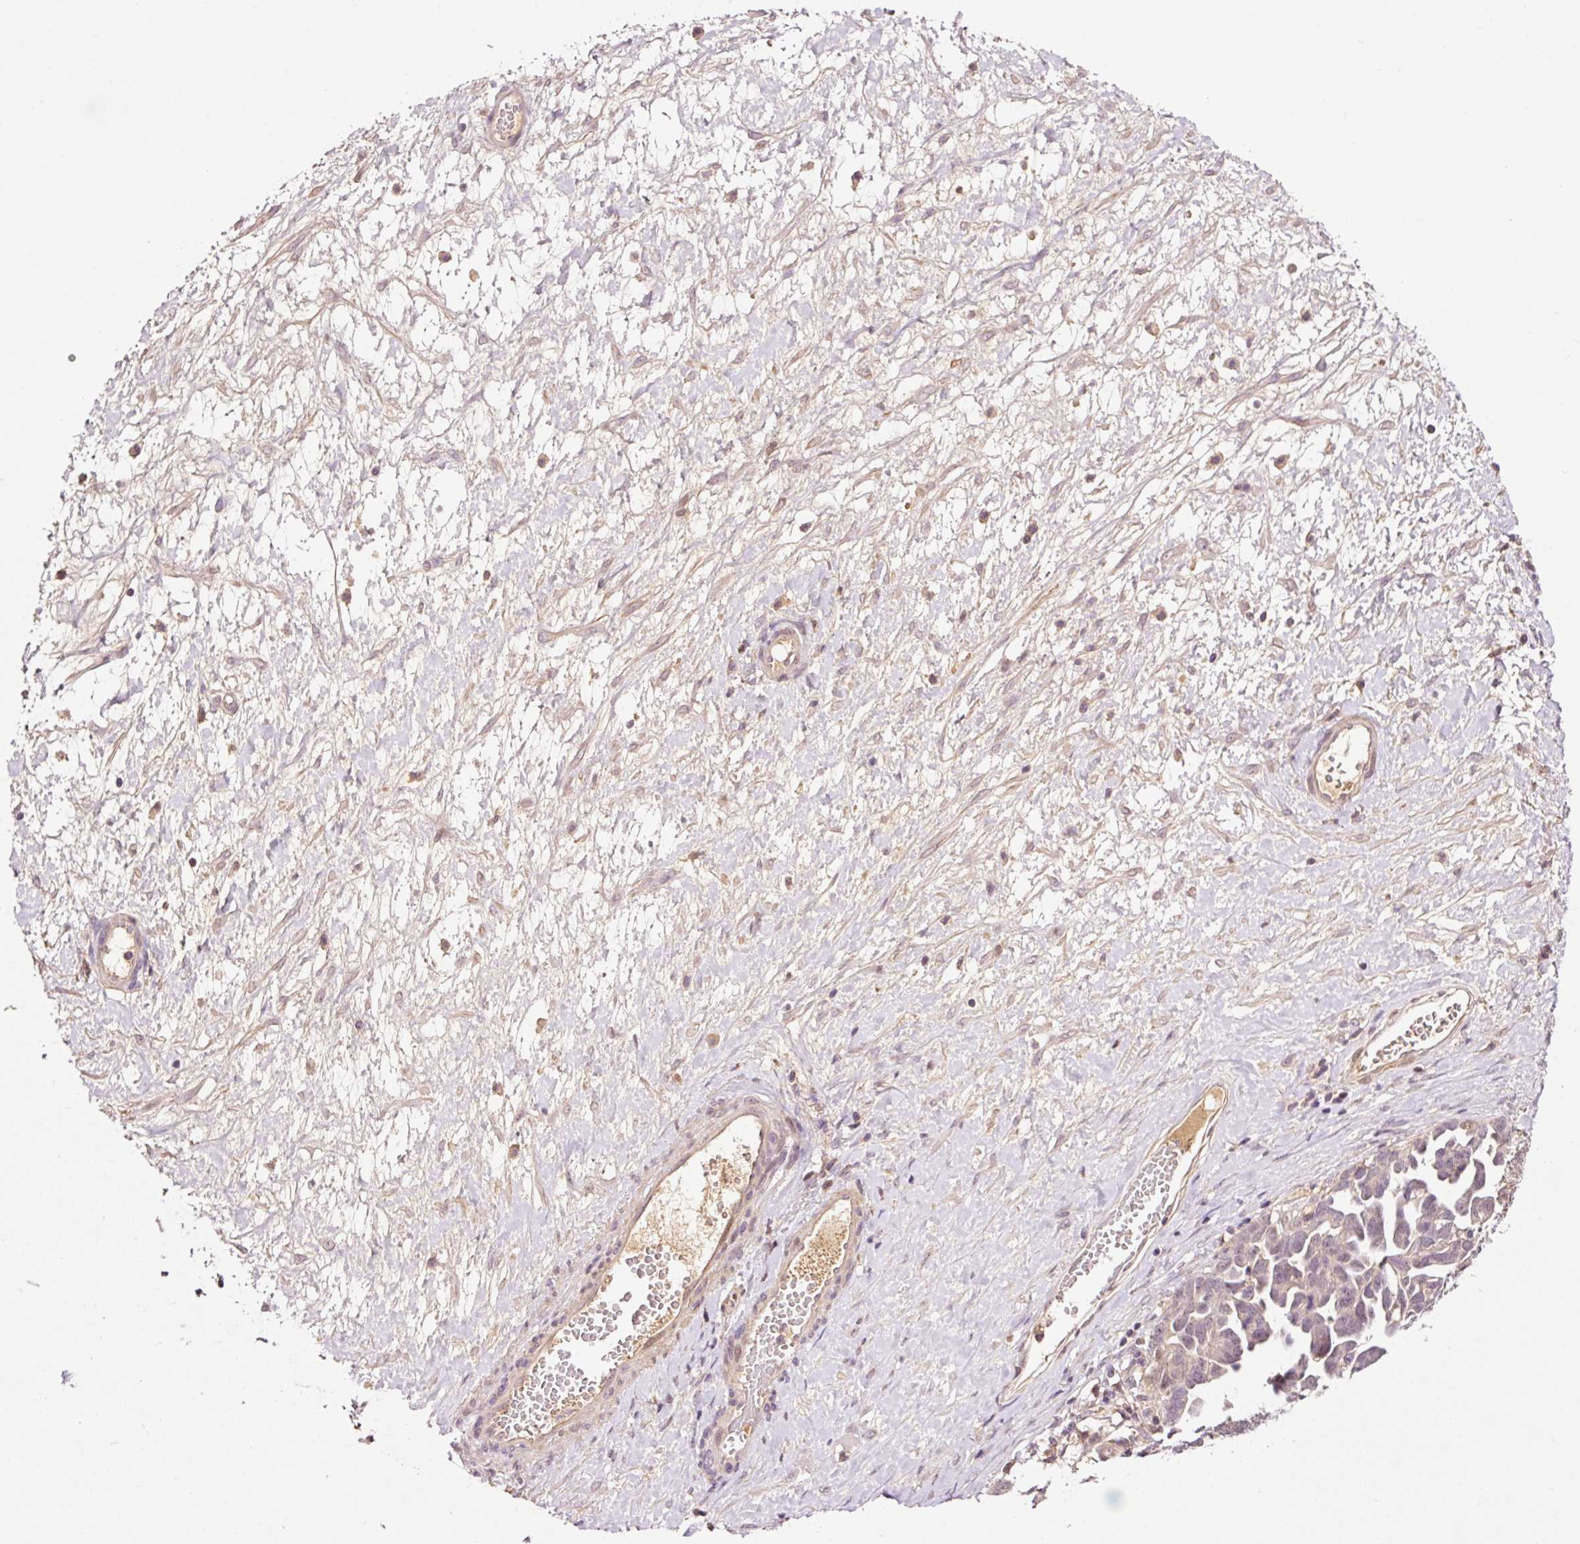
{"staining": {"intensity": "weak", "quantity": "<25%", "location": "nuclear"}, "tissue": "ovarian cancer", "cell_type": "Tumor cells", "image_type": "cancer", "snomed": [{"axis": "morphology", "description": "Cystadenocarcinoma, serous, NOS"}, {"axis": "topography", "description": "Ovary"}], "caption": "This histopathology image is of ovarian cancer stained with IHC to label a protein in brown with the nuclei are counter-stained blue. There is no staining in tumor cells.", "gene": "DPPA4", "patient": {"sex": "female", "age": 54}}